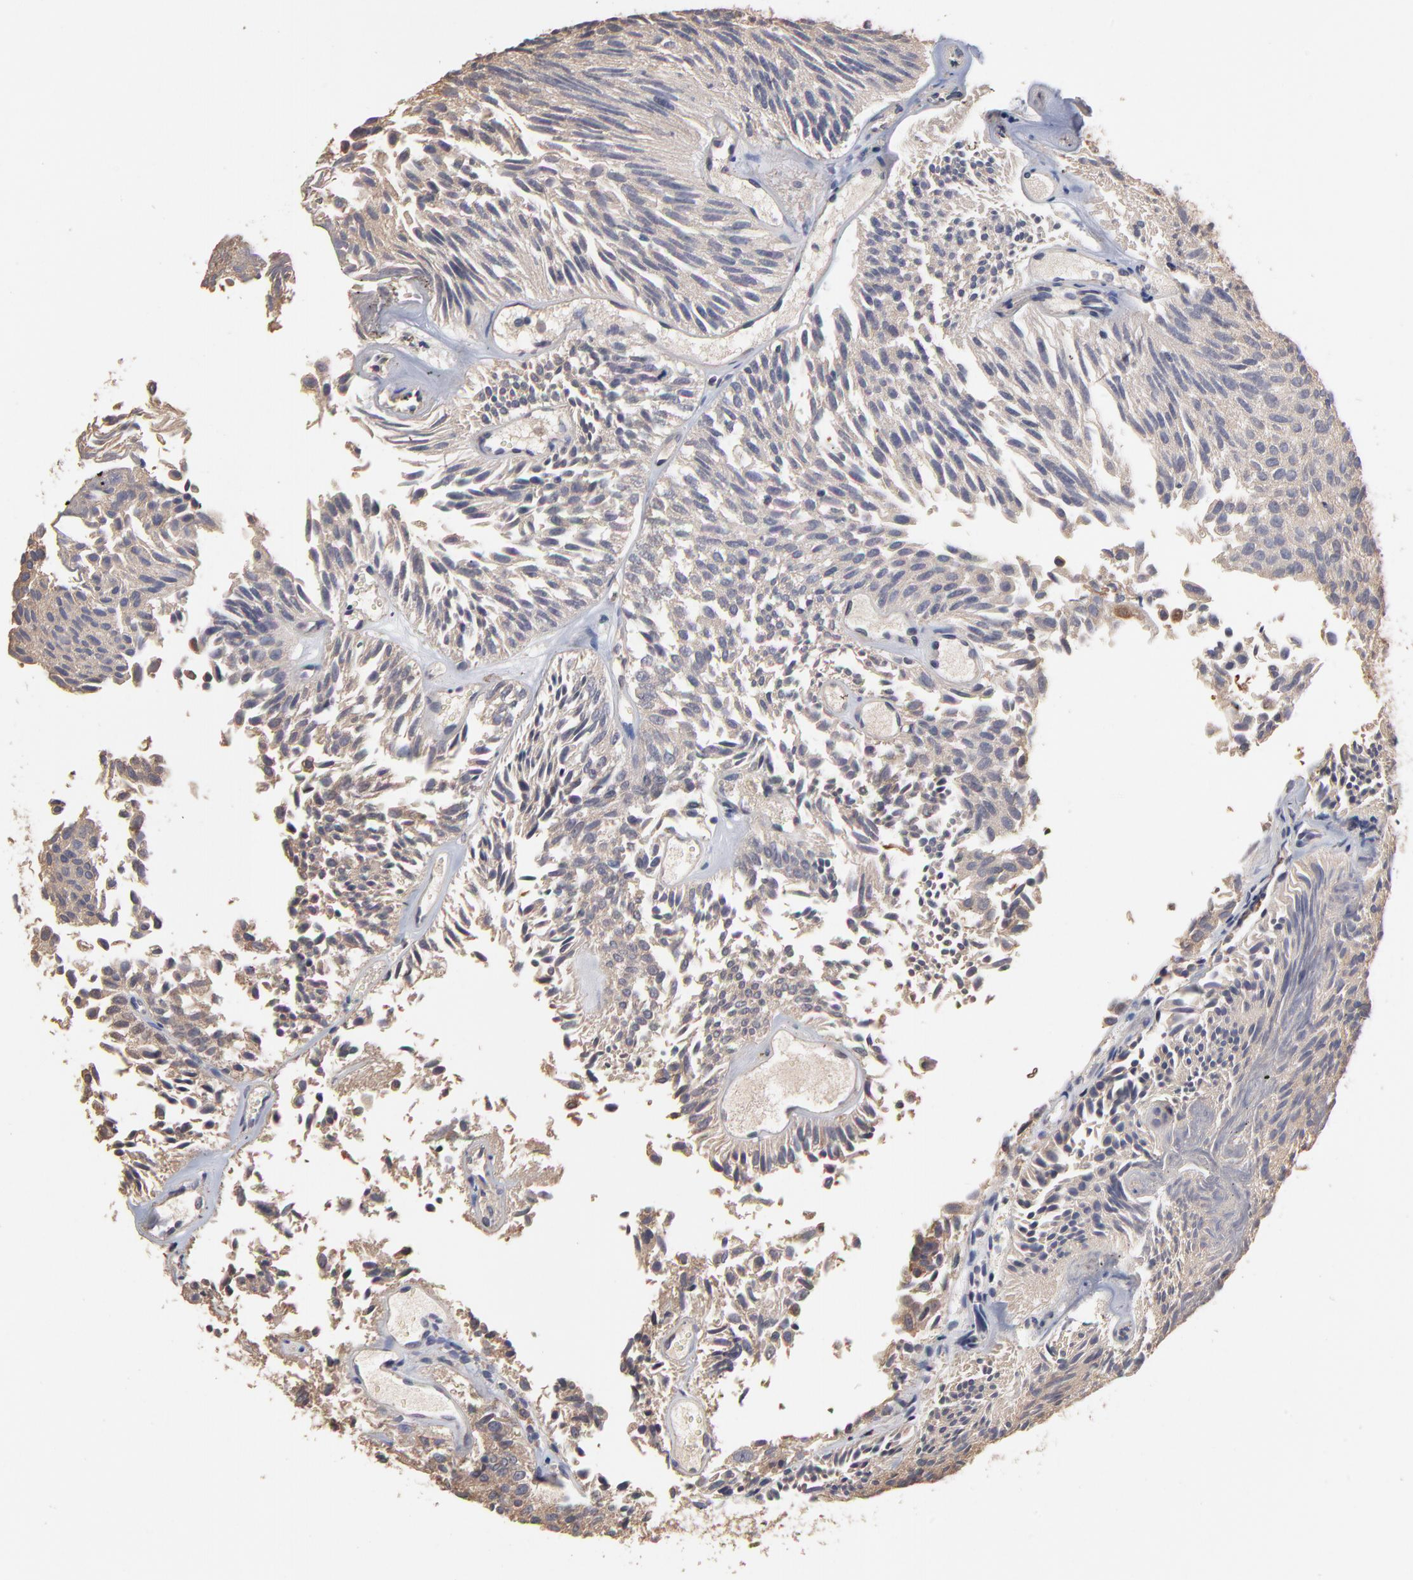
{"staining": {"intensity": "moderate", "quantity": ">75%", "location": "cytoplasmic/membranous"}, "tissue": "urothelial cancer", "cell_type": "Tumor cells", "image_type": "cancer", "snomed": [{"axis": "morphology", "description": "Urothelial carcinoma, Low grade"}, {"axis": "topography", "description": "Urinary bladder"}], "caption": "Urothelial cancer stained with a brown dye demonstrates moderate cytoplasmic/membranous positive positivity in approximately >75% of tumor cells.", "gene": "TANGO2", "patient": {"sex": "male", "age": 76}}